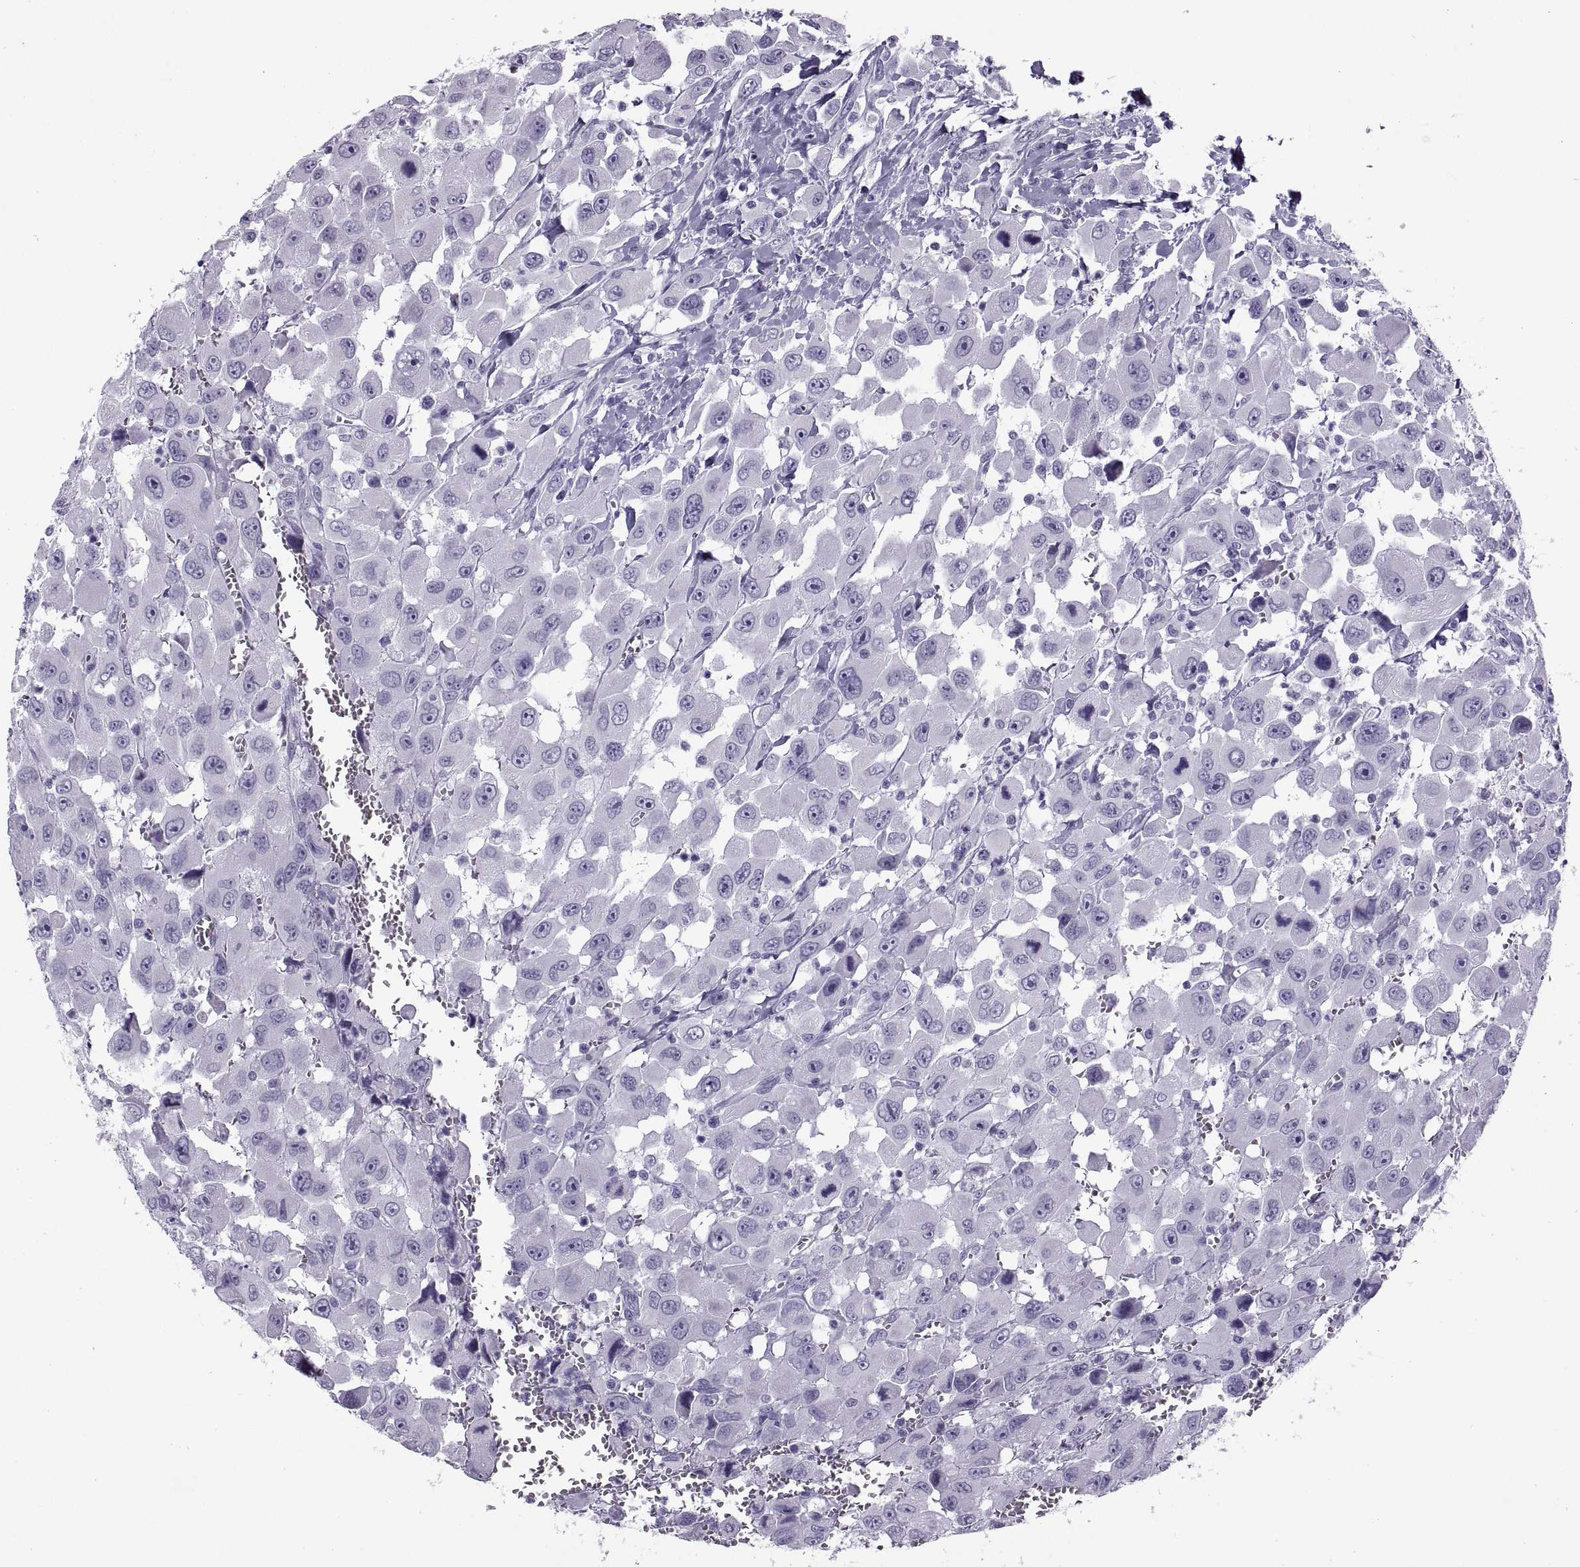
{"staining": {"intensity": "negative", "quantity": "none", "location": "none"}, "tissue": "head and neck cancer", "cell_type": "Tumor cells", "image_type": "cancer", "snomed": [{"axis": "morphology", "description": "Squamous cell carcinoma, NOS"}, {"axis": "morphology", "description": "Squamous cell carcinoma, metastatic, NOS"}, {"axis": "topography", "description": "Oral tissue"}, {"axis": "topography", "description": "Head-Neck"}], "caption": "The photomicrograph shows no staining of tumor cells in head and neck cancer. Brightfield microscopy of IHC stained with DAB (3,3'-diaminobenzidine) (brown) and hematoxylin (blue), captured at high magnification.", "gene": "RLBP1", "patient": {"sex": "female", "age": 85}}